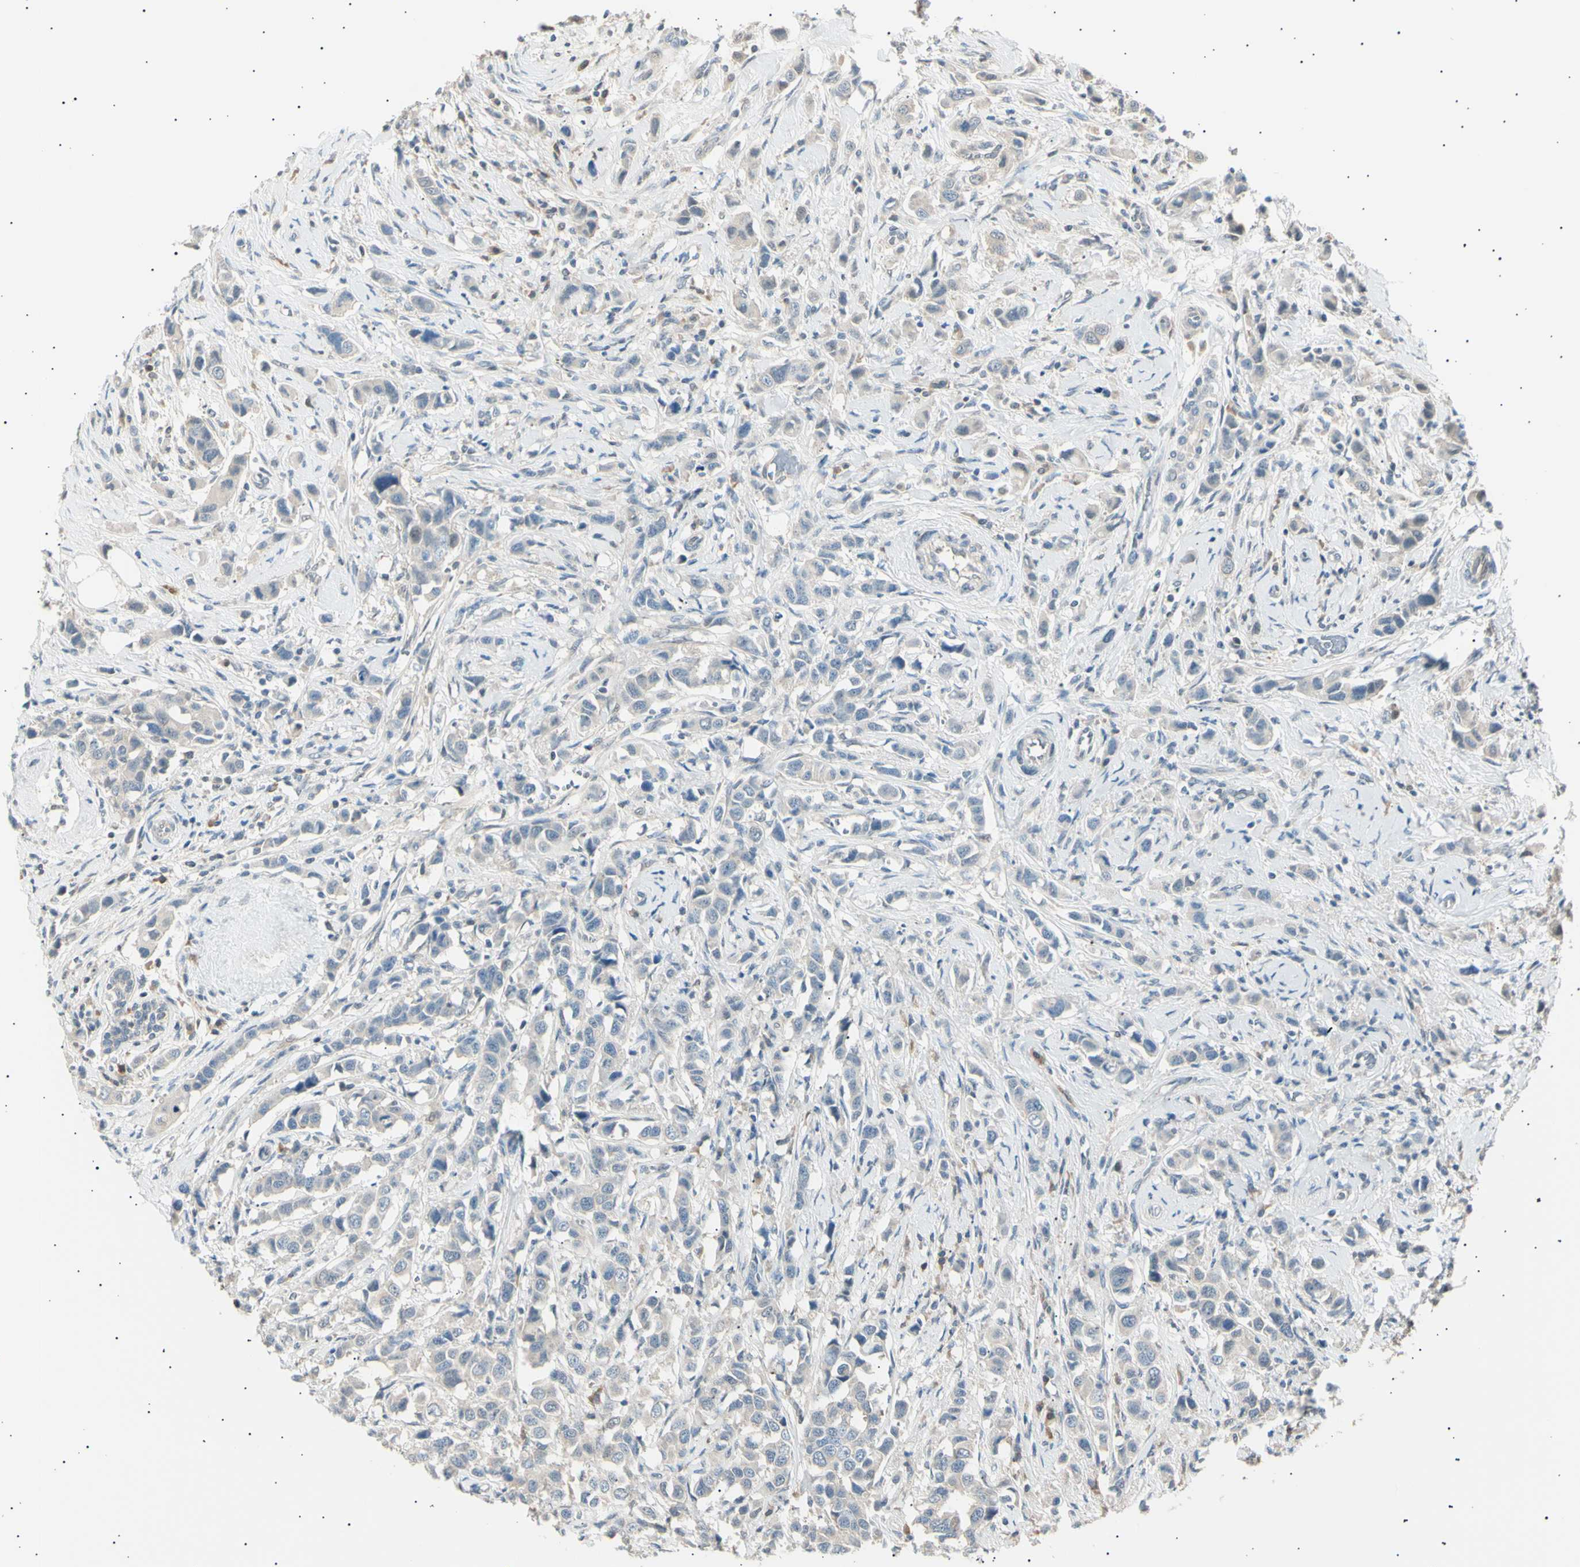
{"staining": {"intensity": "weak", "quantity": "<25%", "location": "cytoplasmic/membranous"}, "tissue": "breast cancer", "cell_type": "Tumor cells", "image_type": "cancer", "snomed": [{"axis": "morphology", "description": "Normal tissue, NOS"}, {"axis": "morphology", "description": "Duct carcinoma"}, {"axis": "topography", "description": "Breast"}], "caption": "A histopathology image of human infiltrating ductal carcinoma (breast) is negative for staining in tumor cells.", "gene": "LHPP", "patient": {"sex": "female", "age": 50}}